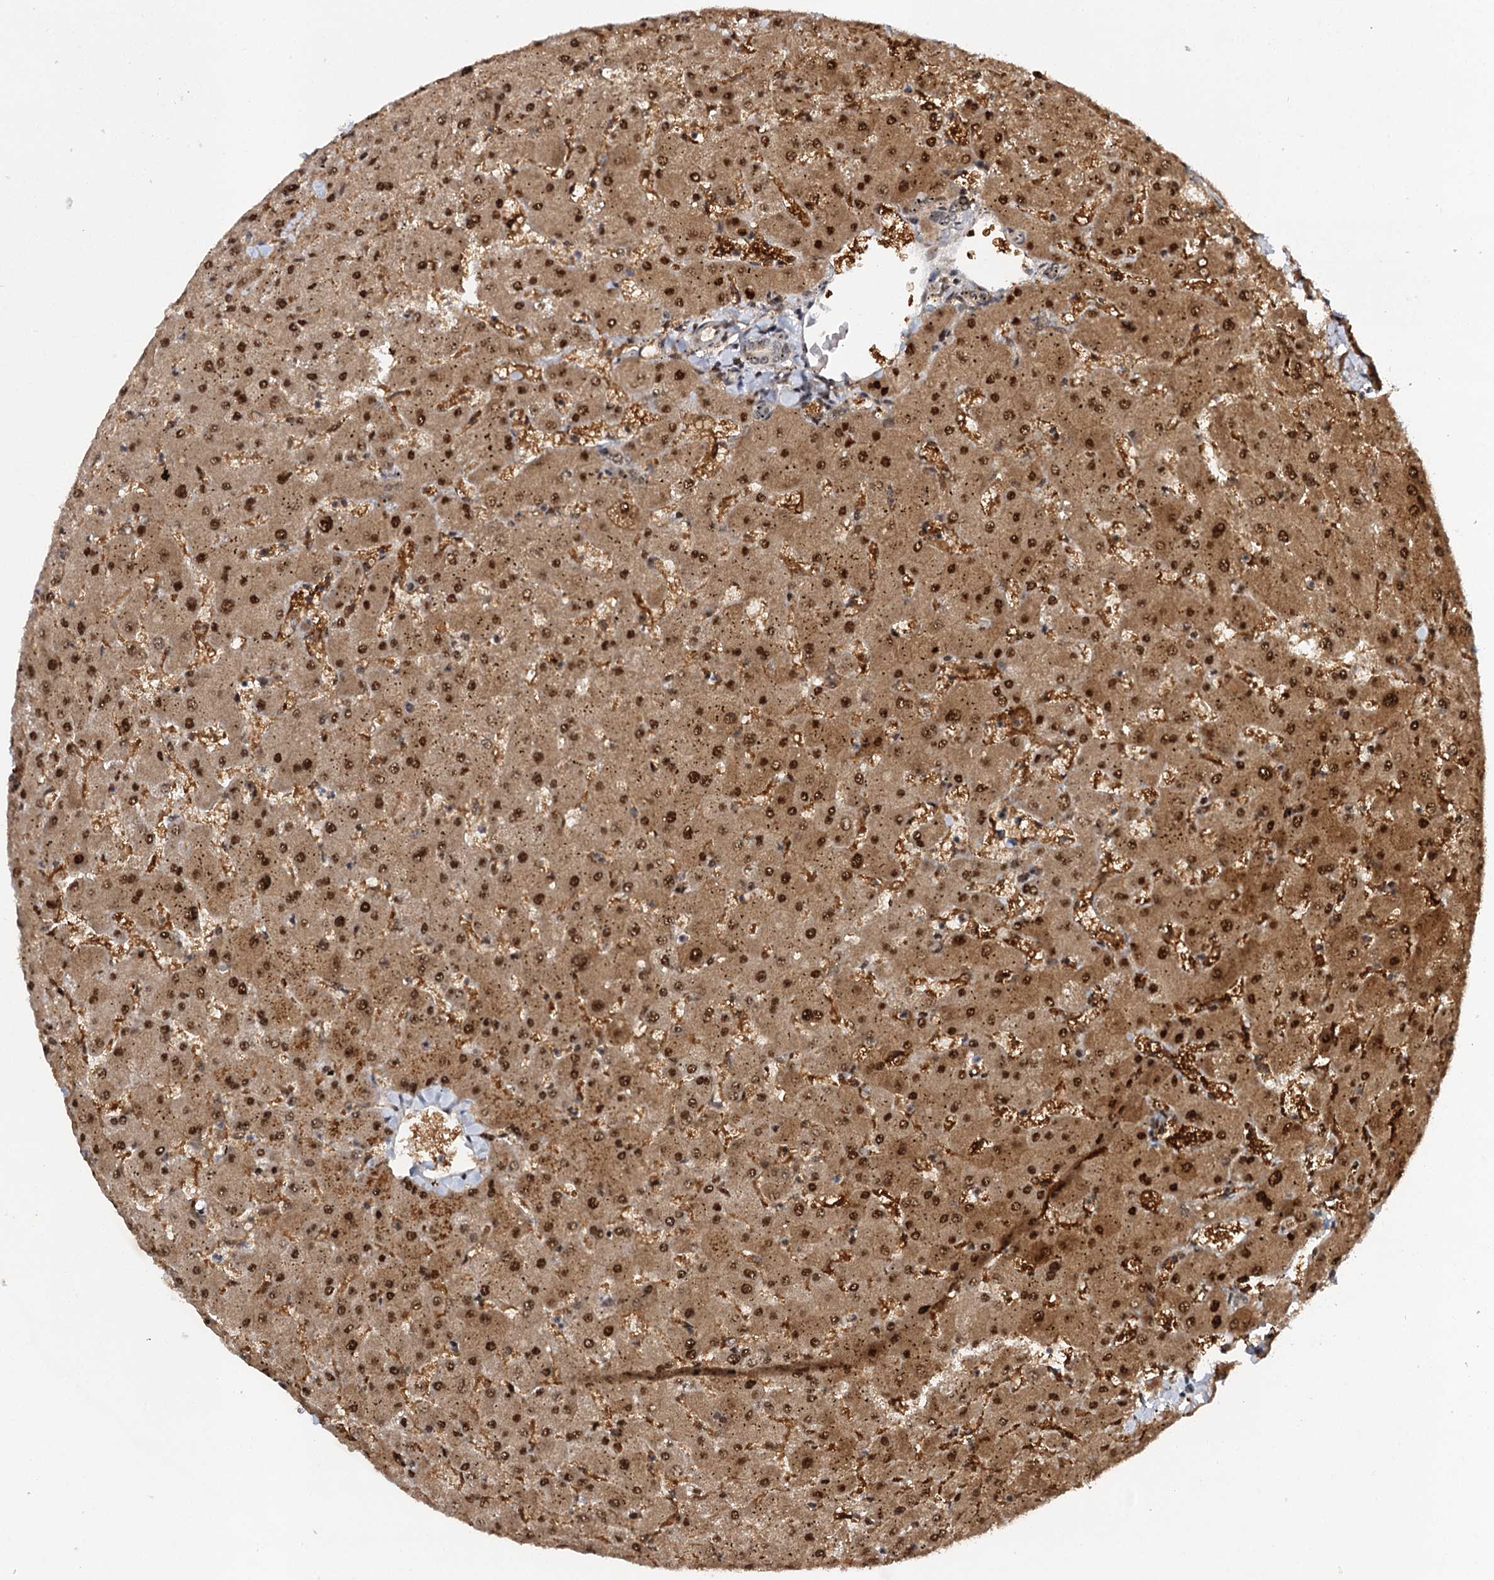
{"staining": {"intensity": "weak", "quantity": "25%-75%", "location": "nuclear"}, "tissue": "liver", "cell_type": "Cholangiocytes", "image_type": "normal", "snomed": [{"axis": "morphology", "description": "Normal tissue, NOS"}, {"axis": "topography", "description": "Liver"}], "caption": "This is an image of IHC staining of unremarkable liver, which shows weak expression in the nuclear of cholangiocytes.", "gene": "BUD13", "patient": {"sex": "female", "age": 63}}